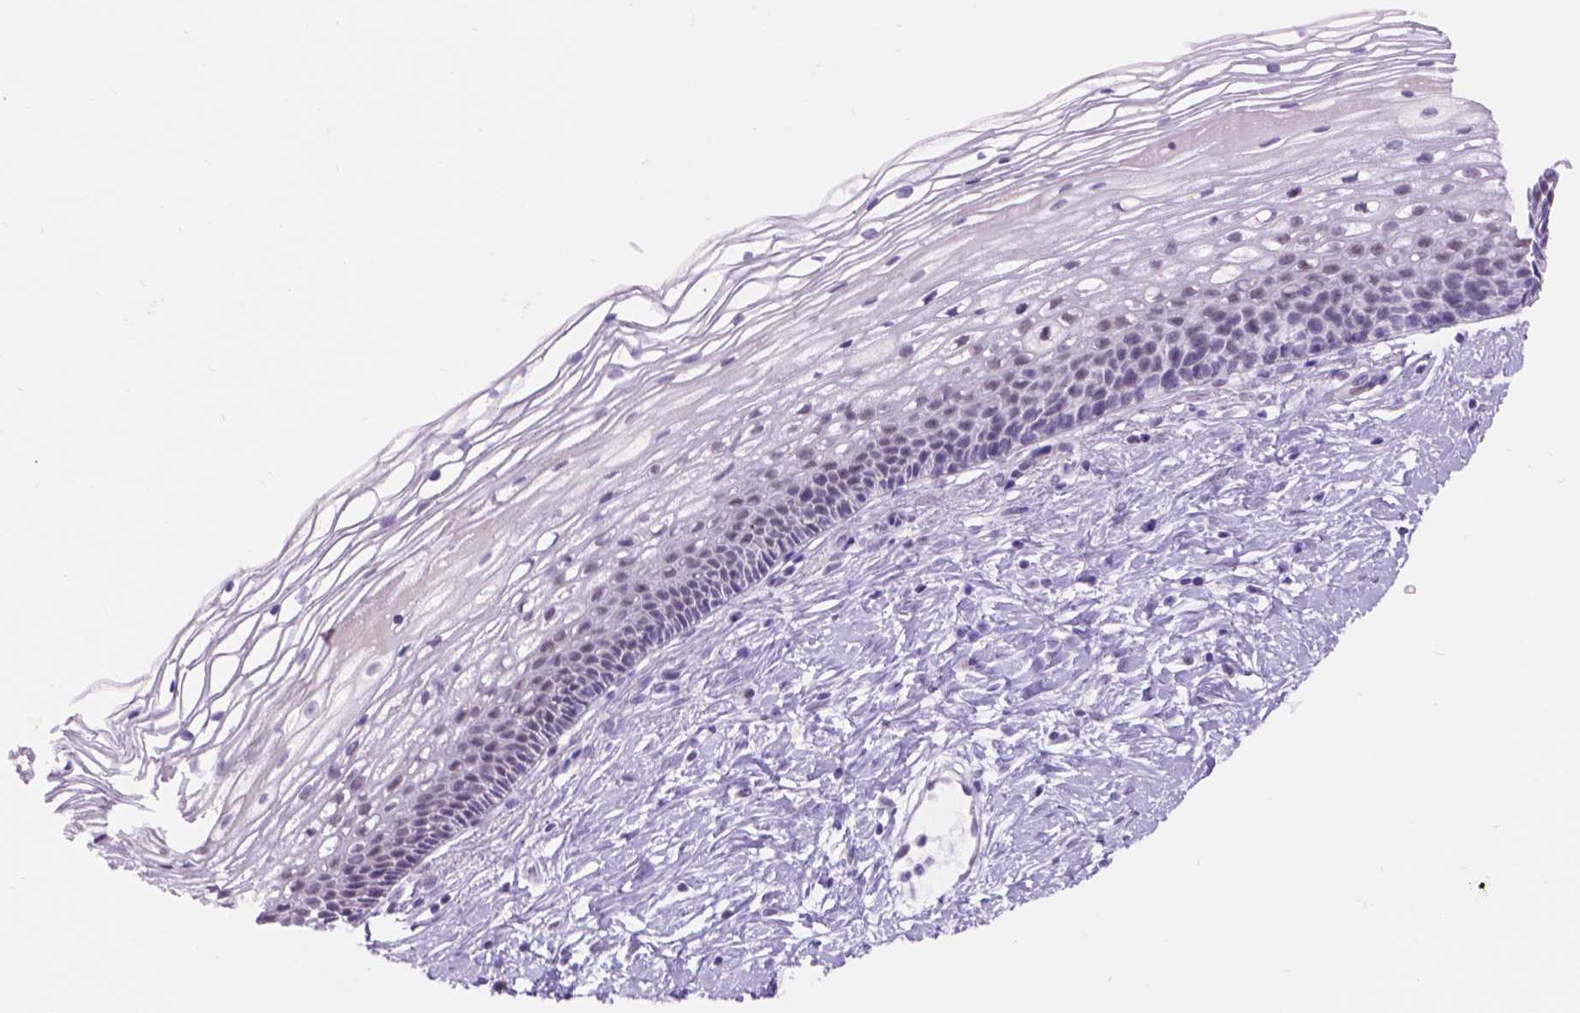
{"staining": {"intensity": "negative", "quantity": "none", "location": "none"}, "tissue": "cervix", "cell_type": "Glandular cells", "image_type": "normal", "snomed": [{"axis": "morphology", "description": "Normal tissue, NOS"}, {"axis": "topography", "description": "Cervix"}], "caption": "This is a photomicrograph of immunohistochemistry (IHC) staining of unremarkable cervix, which shows no staining in glandular cells. (DAB (3,3'-diaminobenzidine) immunohistochemistry visualized using brightfield microscopy, high magnification).", "gene": "DCC", "patient": {"sex": "female", "age": 34}}